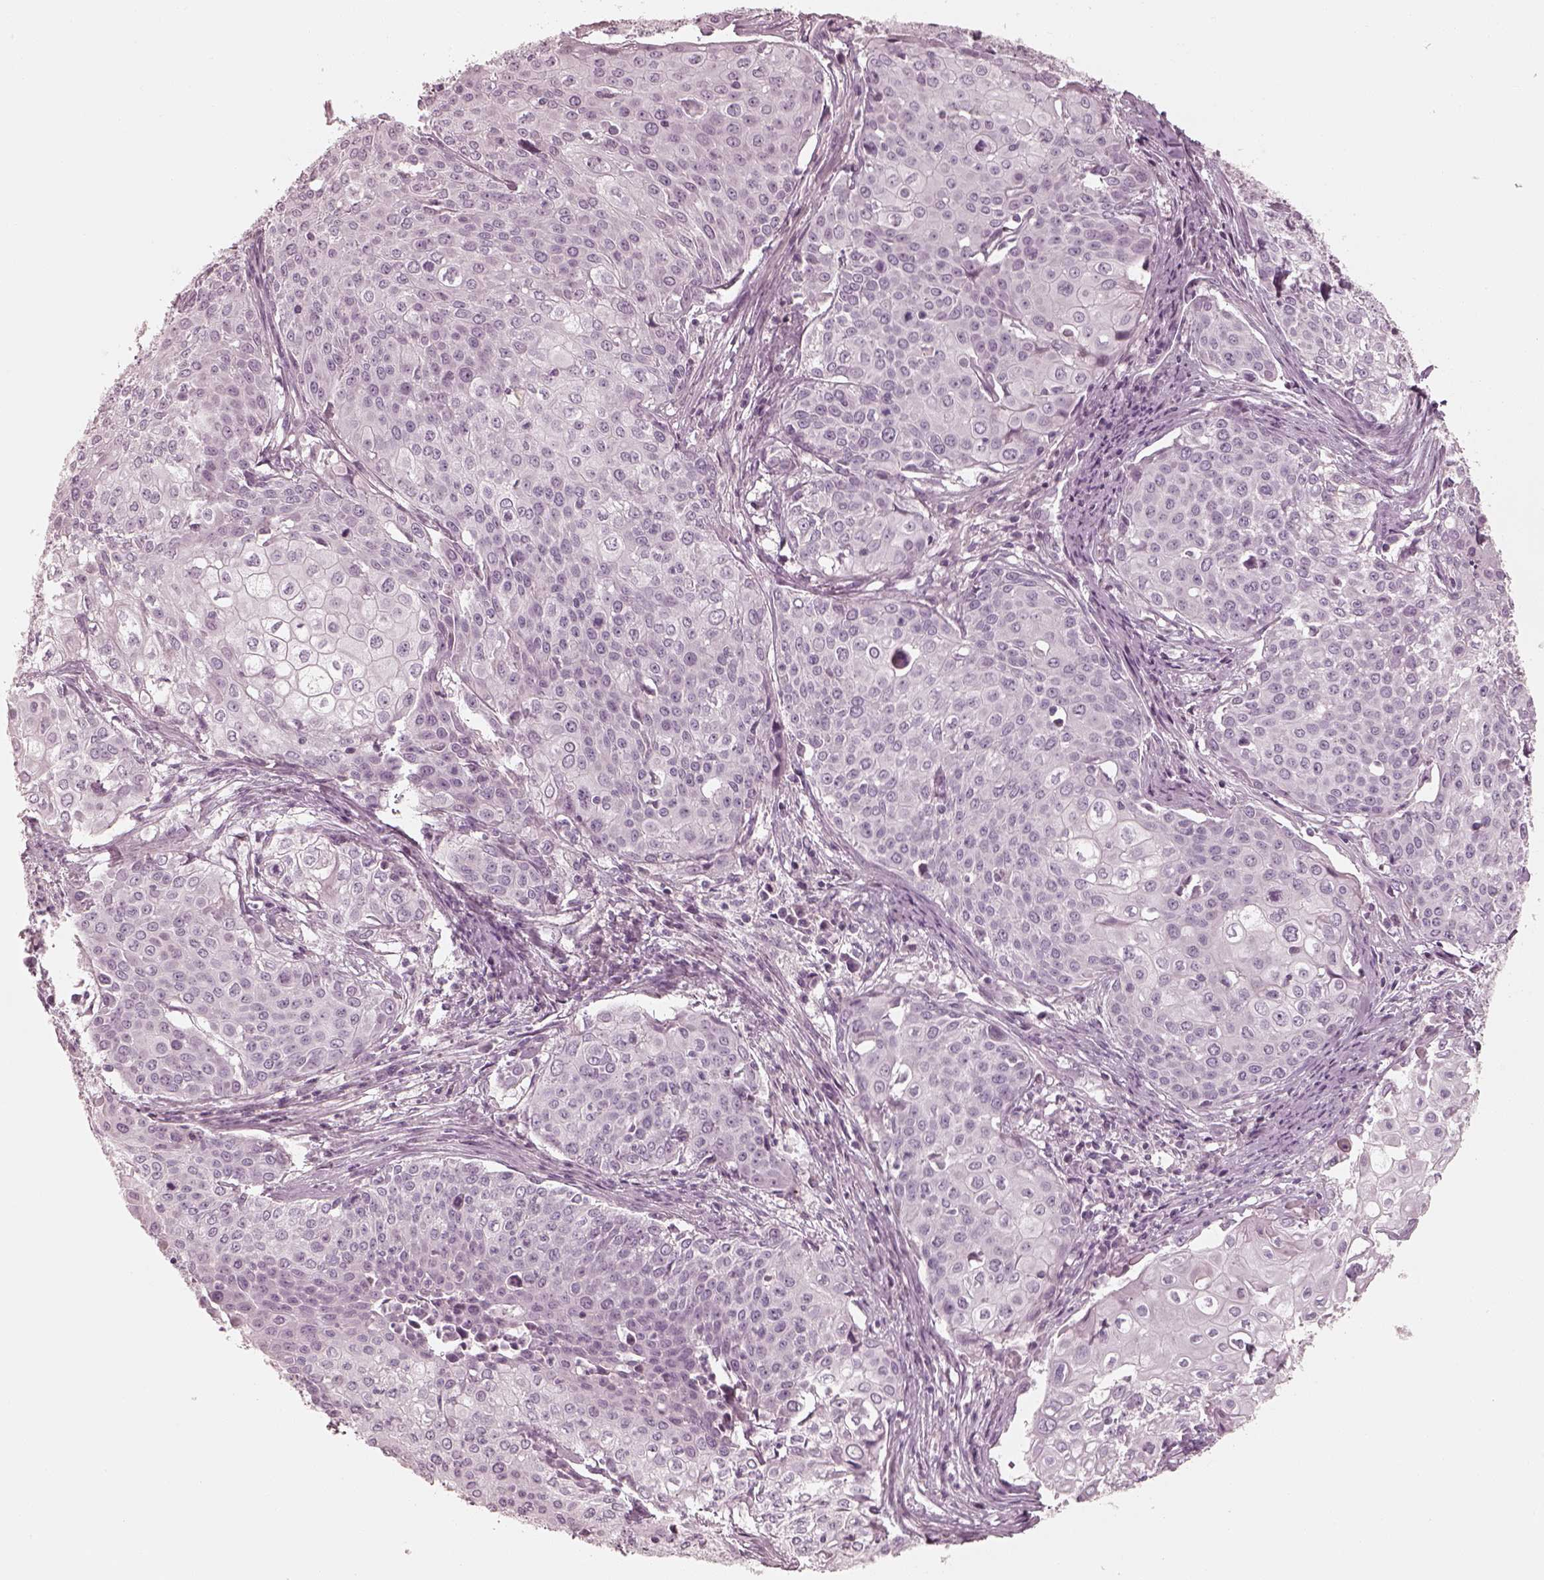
{"staining": {"intensity": "negative", "quantity": "none", "location": "none"}, "tissue": "cervical cancer", "cell_type": "Tumor cells", "image_type": "cancer", "snomed": [{"axis": "morphology", "description": "Squamous cell carcinoma, NOS"}, {"axis": "topography", "description": "Cervix"}], "caption": "Tumor cells are negative for brown protein staining in cervical squamous cell carcinoma. Brightfield microscopy of immunohistochemistry (IHC) stained with DAB (3,3'-diaminobenzidine) (brown) and hematoxylin (blue), captured at high magnification.", "gene": "SPATA24", "patient": {"sex": "female", "age": 39}}